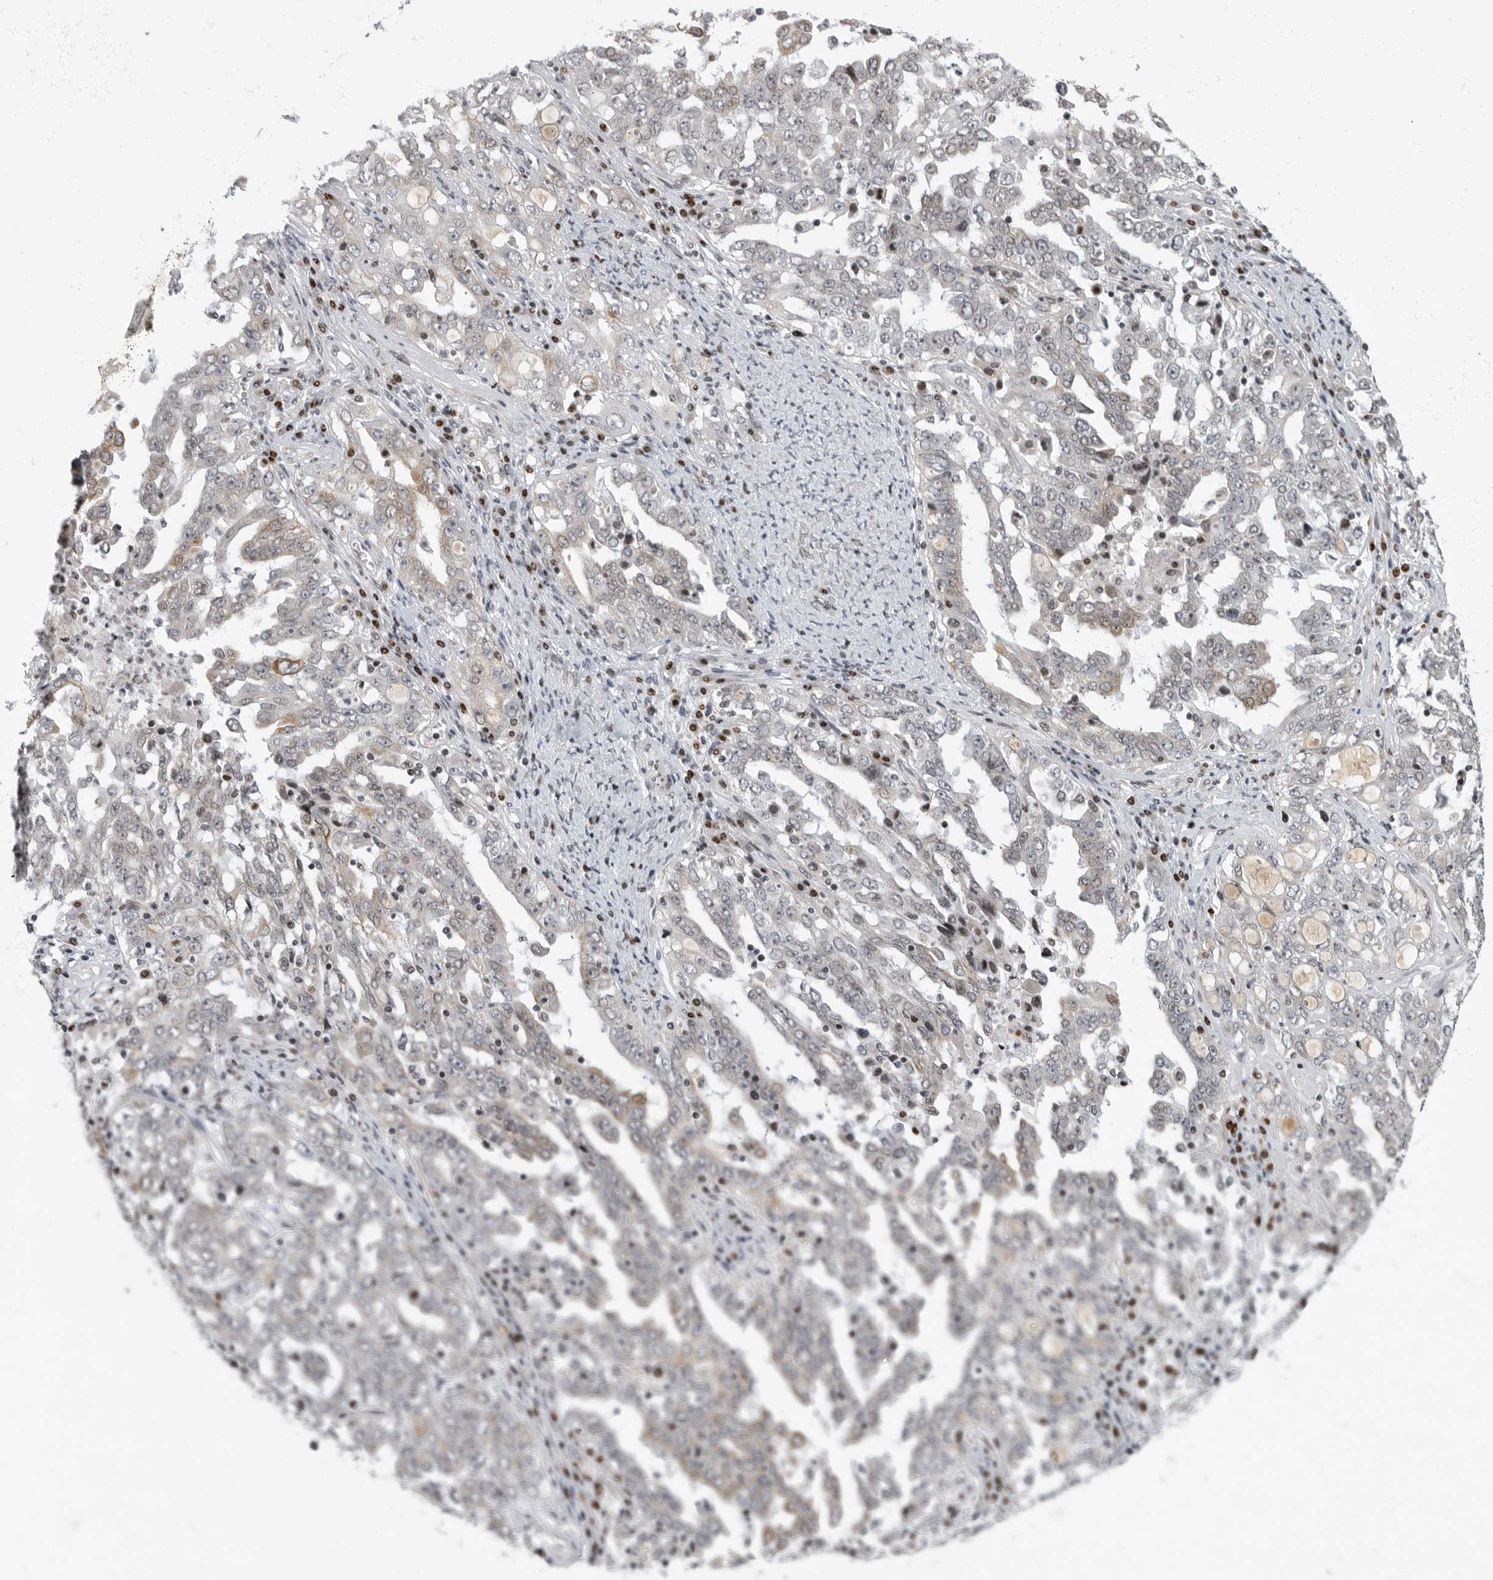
{"staining": {"intensity": "weak", "quantity": "<25%", "location": "cytoplasmic/membranous"}, "tissue": "ovarian cancer", "cell_type": "Tumor cells", "image_type": "cancer", "snomed": [{"axis": "morphology", "description": "Carcinoma, endometroid"}, {"axis": "topography", "description": "Ovary"}], "caption": "The photomicrograph displays no staining of tumor cells in ovarian cancer.", "gene": "EVI5", "patient": {"sex": "female", "age": 62}}